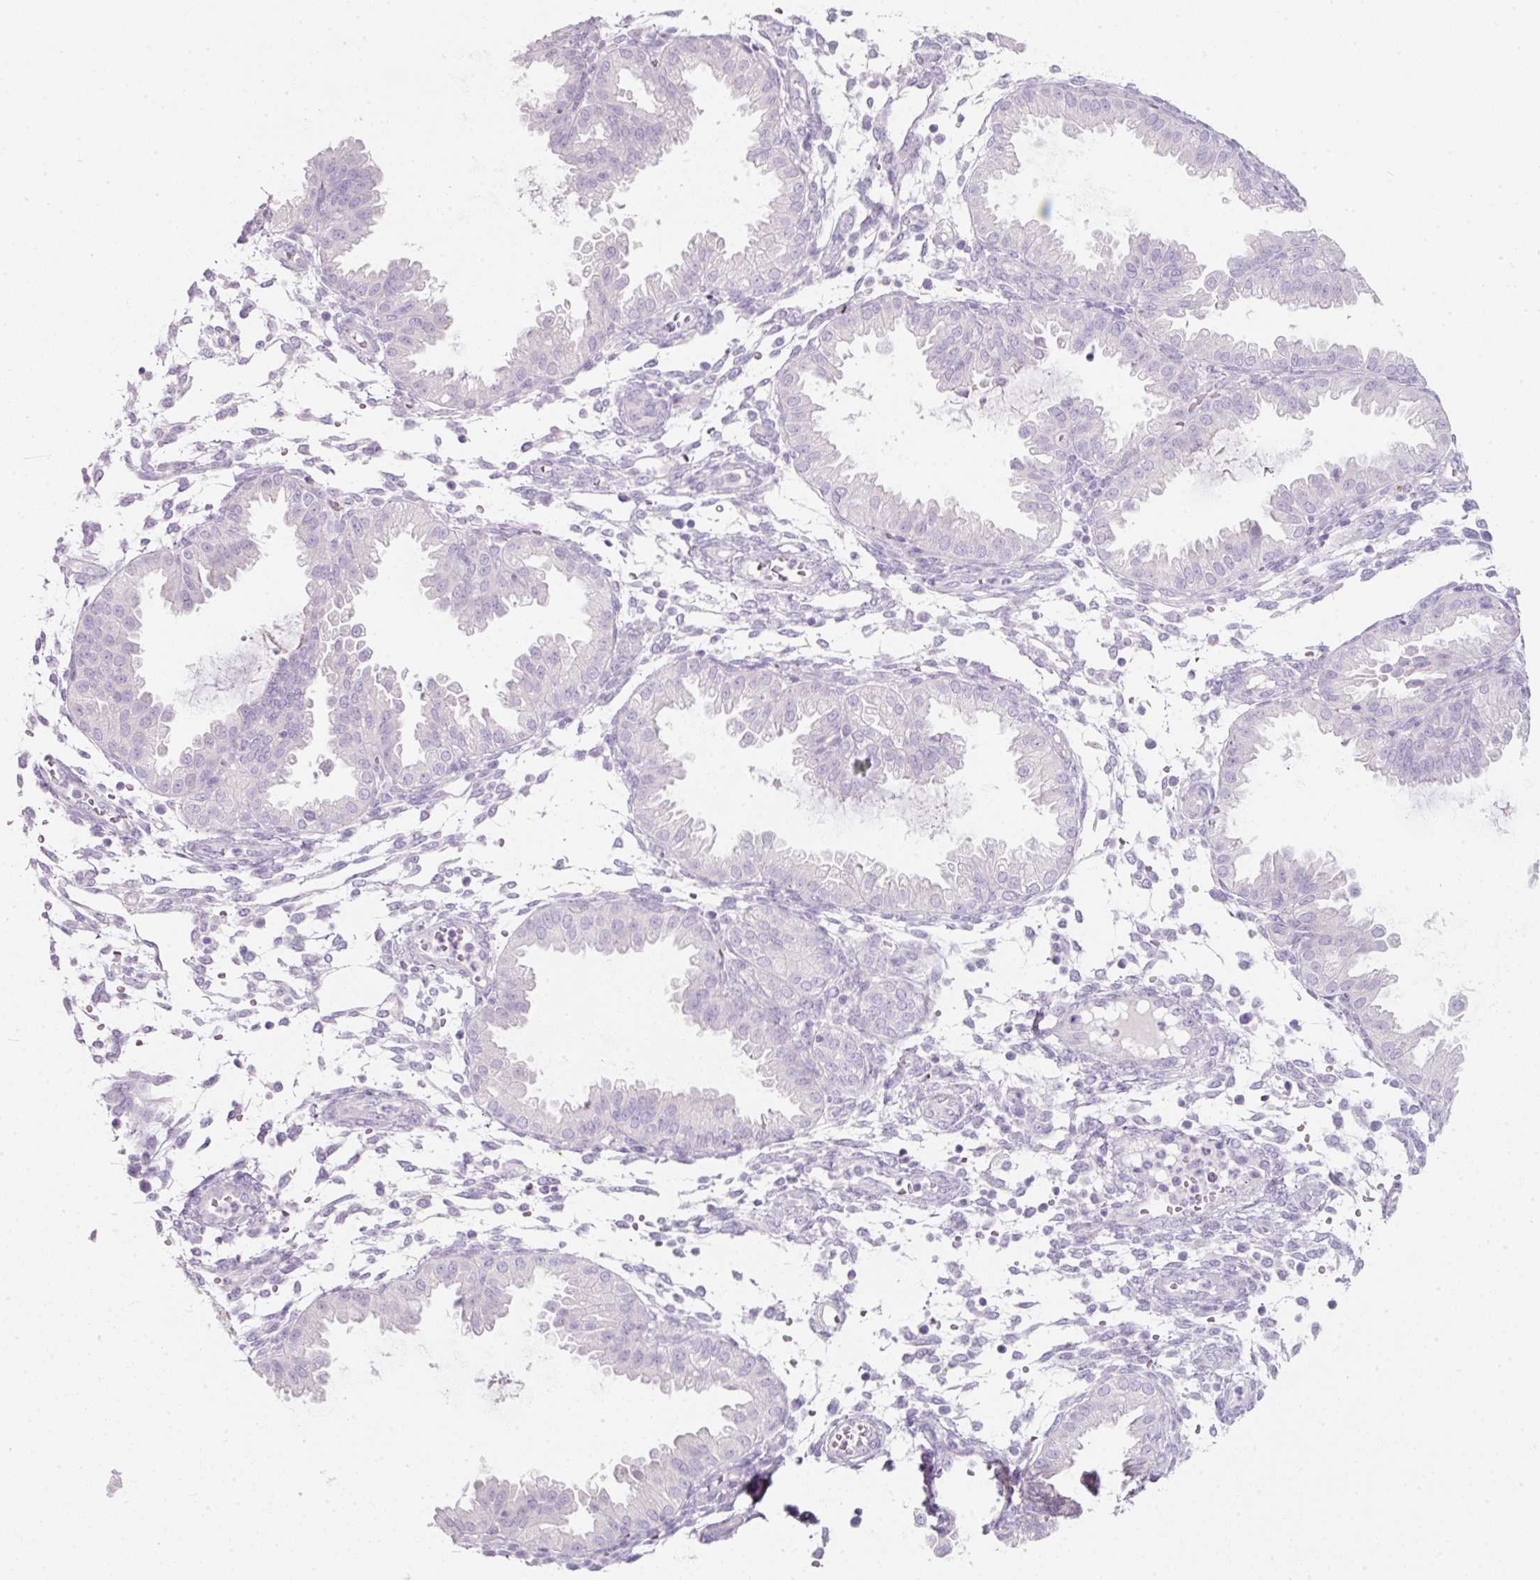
{"staining": {"intensity": "negative", "quantity": "none", "location": "none"}, "tissue": "endometrium", "cell_type": "Cells in endometrial stroma", "image_type": "normal", "snomed": [{"axis": "morphology", "description": "Normal tissue, NOS"}, {"axis": "topography", "description": "Endometrium"}], "caption": "High magnification brightfield microscopy of benign endometrium stained with DAB (brown) and counterstained with hematoxylin (blue): cells in endometrial stroma show no significant positivity. The staining is performed using DAB (3,3'-diaminobenzidine) brown chromogen with nuclei counter-stained in using hematoxylin.", "gene": "SLC2A2", "patient": {"sex": "female", "age": 33}}